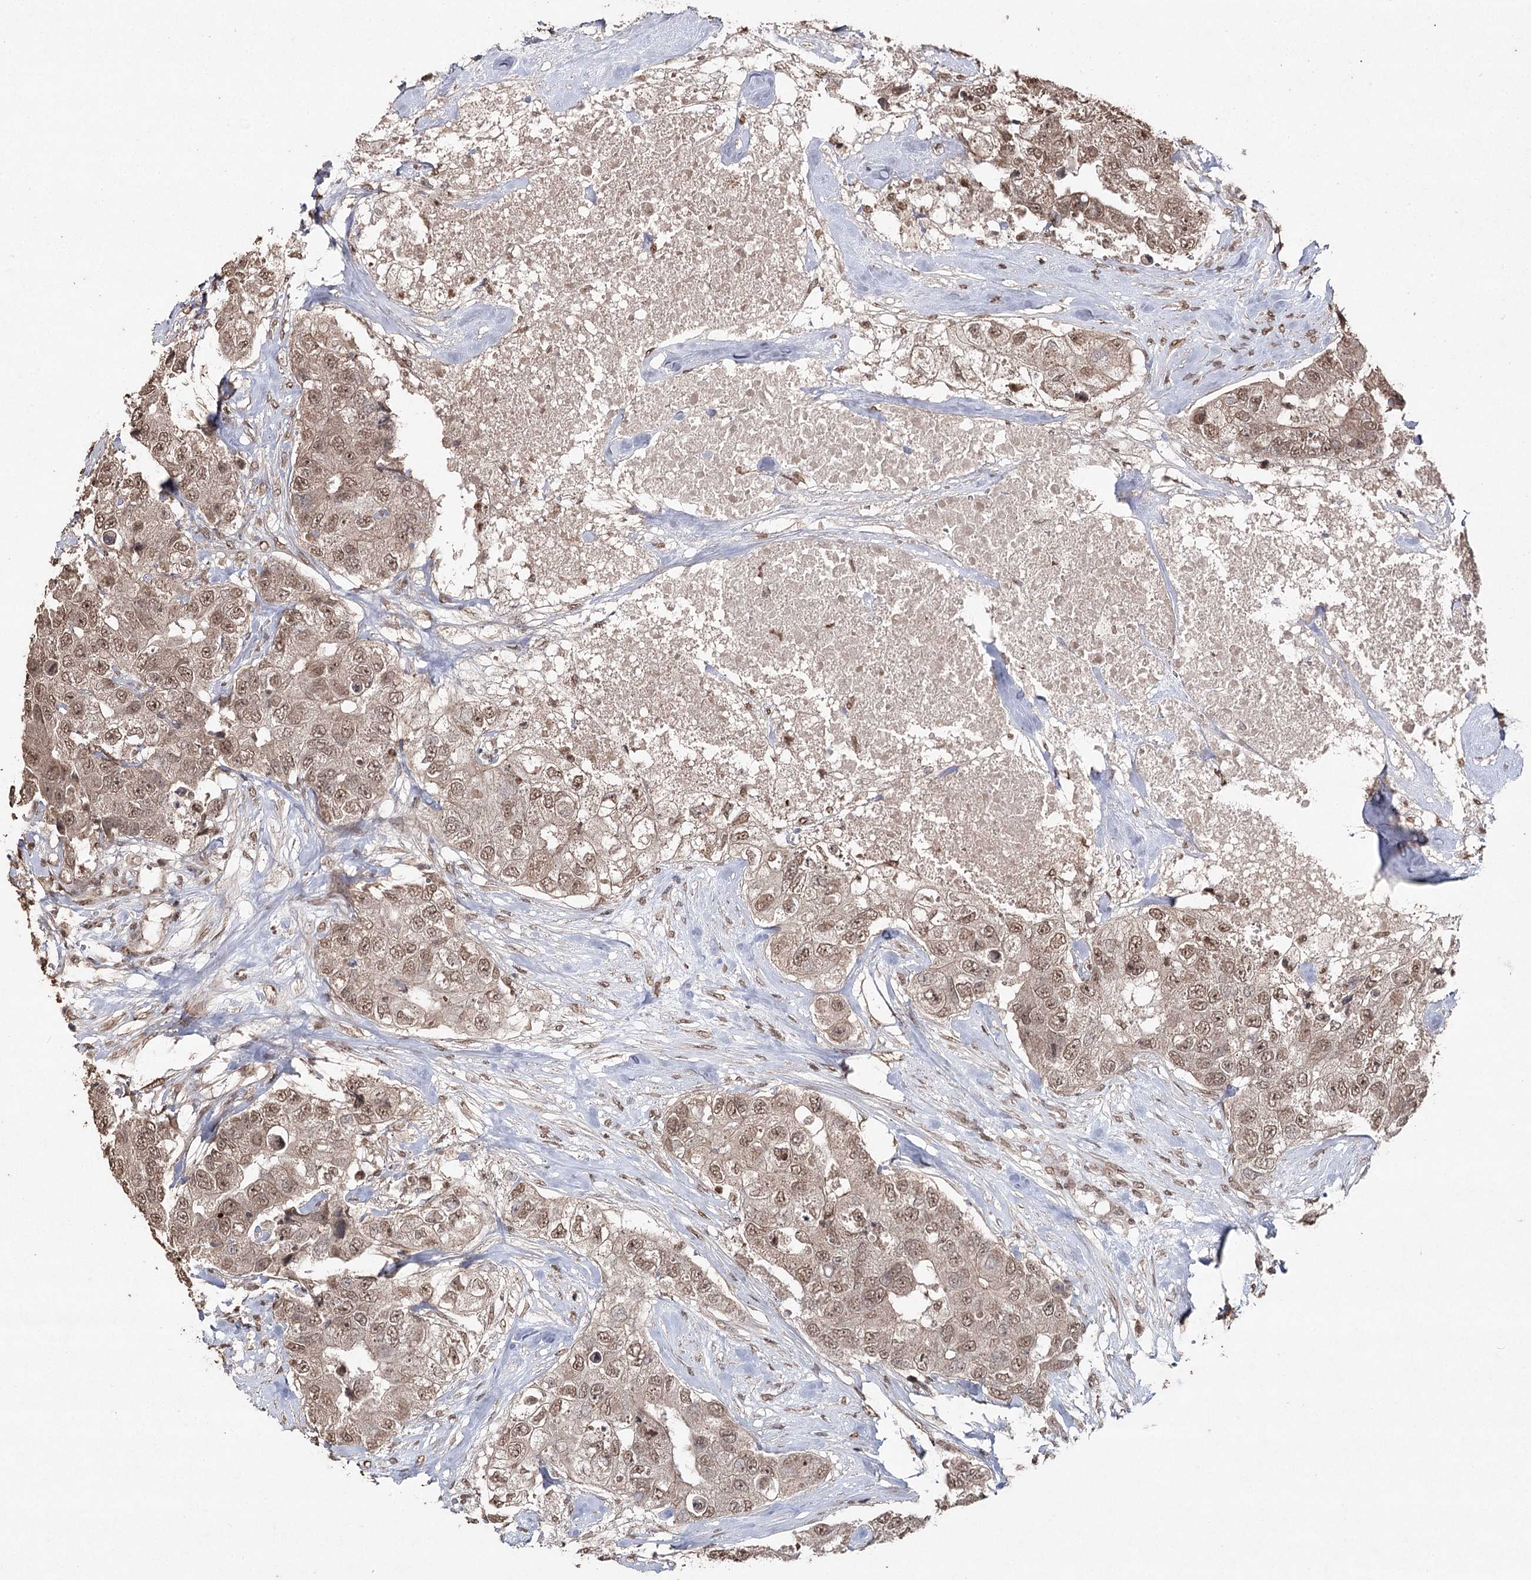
{"staining": {"intensity": "weak", "quantity": ">75%", "location": "nuclear"}, "tissue": "breast cancer", "cell_type": "Tumor cells", "image_type": "cancer", "snomed": [{"axis": "morphology", "description": "Duct carcinoma"}, {"axis": "topography", "description": "Breast"}], "caption": "This micrograph shows immunohistochemistry staining of human breast cancer (infiltrating ductal carcinoma), with low weak nuclear expression in approximately >75% of tumor cells.", "gene": "ATG14", "patient": {"sex": "female", "age": 62}}